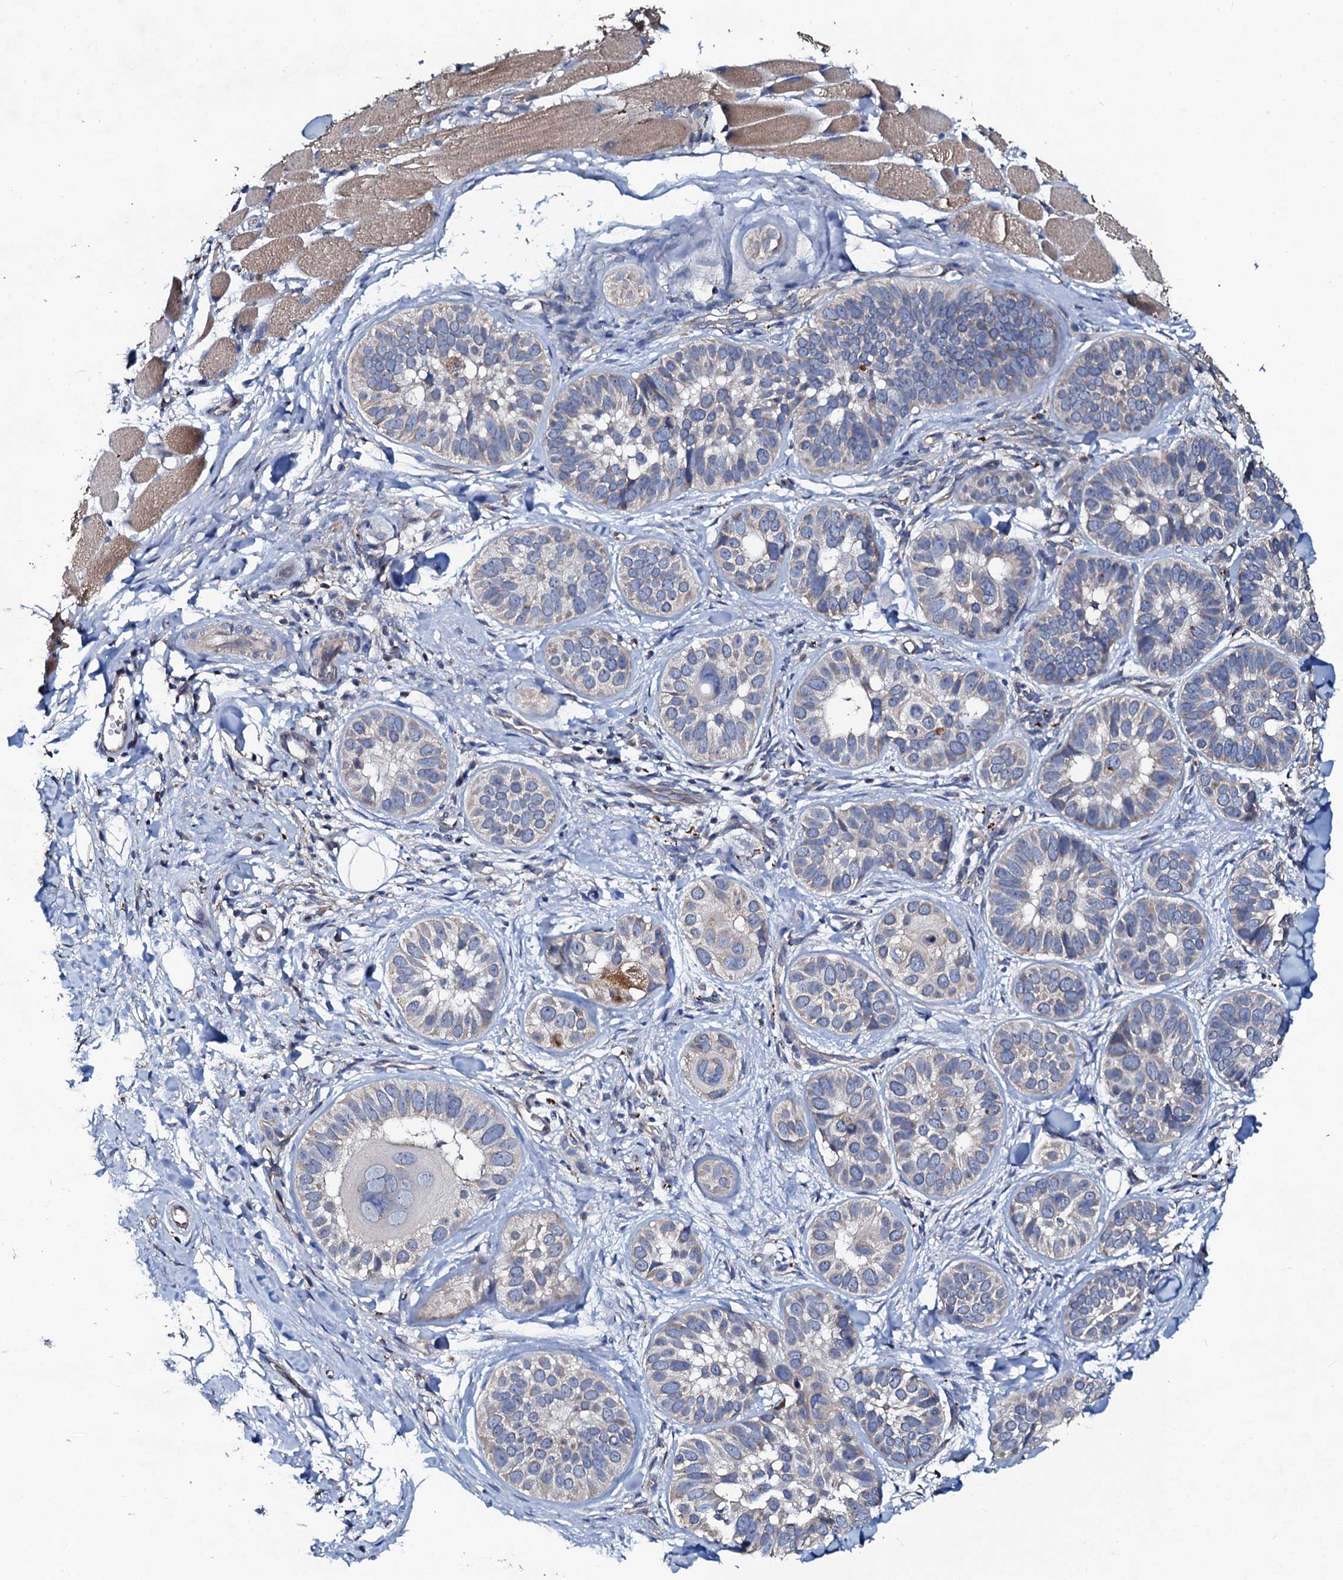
{"staining": {"intensity": "negative", "quantity": "none", "location": "none"}, "tissue": "skin cancer", "cell_type": "Tumor cells", "image_type": "cancer", "snomed": [{"axis": "morphology", "description": "Basal cell carcinoma"}, {"axis": "topography", "description": "Skin"}], "caption": "This is a histopathology image of IHC staining of skin basal cell carcinoma, which shows no staining in tumor cells.", "gene": "GLCE", "patient": {"sex": "male", "age": 62}}